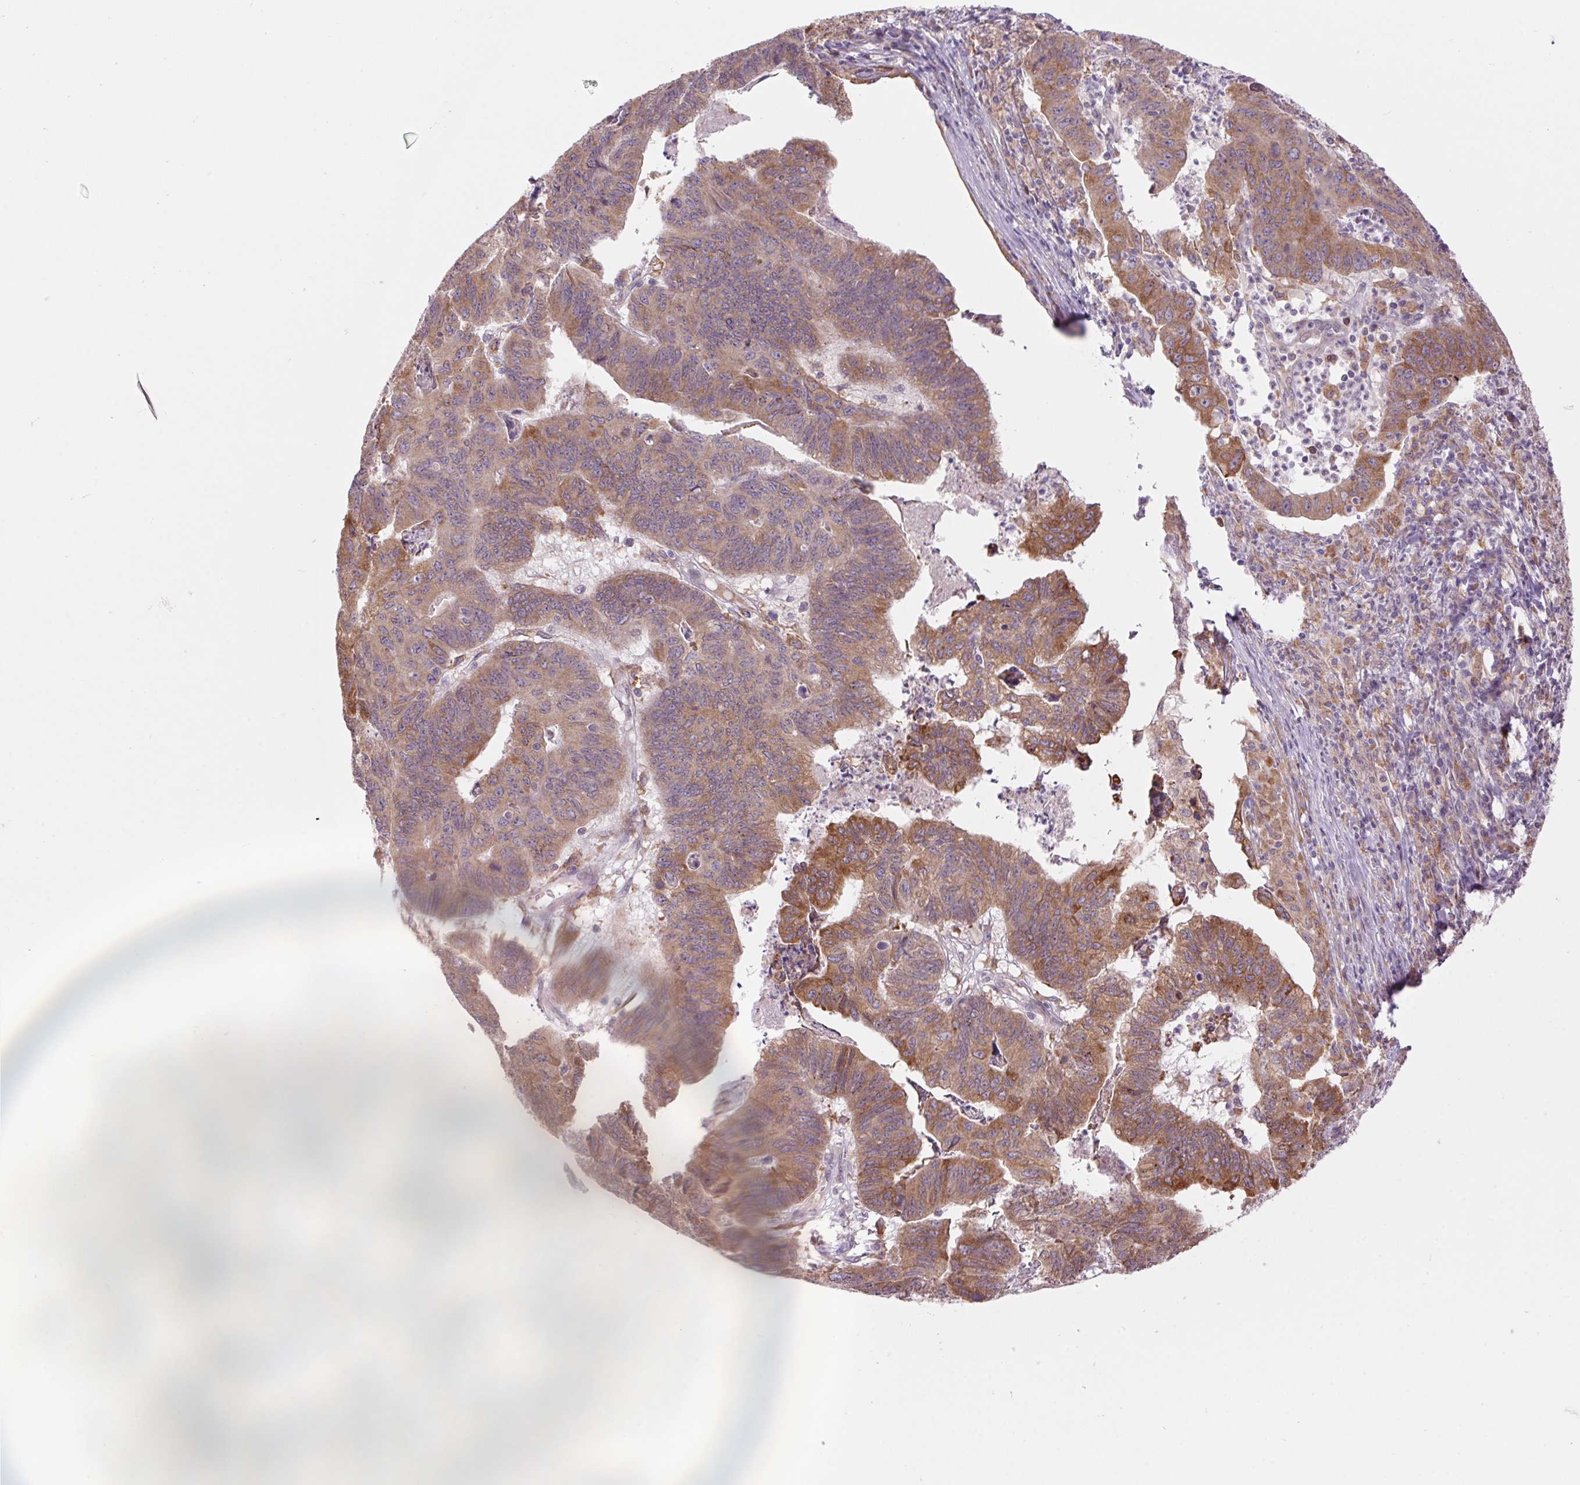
{"staining": {"intensity": "moderate", "quantity": ">75%", "location": "cytoplasmic/membranous"}, "tissue": "stomach cancer", "cell_type": "Tumor cells", "image_type": "cancer", "snomed": [{"axis": "morphology", "description": "Adenocarcinoma, NOS"}, {"axis": "topography", "description": "Stomach, lower"}], "caption": "Protein staining by immunohistochemistry reveals moderate cytoplasmic/membranous positivity in approximately >75% of tumor cells in stomach cancer.", "gene": "KLHL20", "patient": {"sex": "male", "age": 77}}